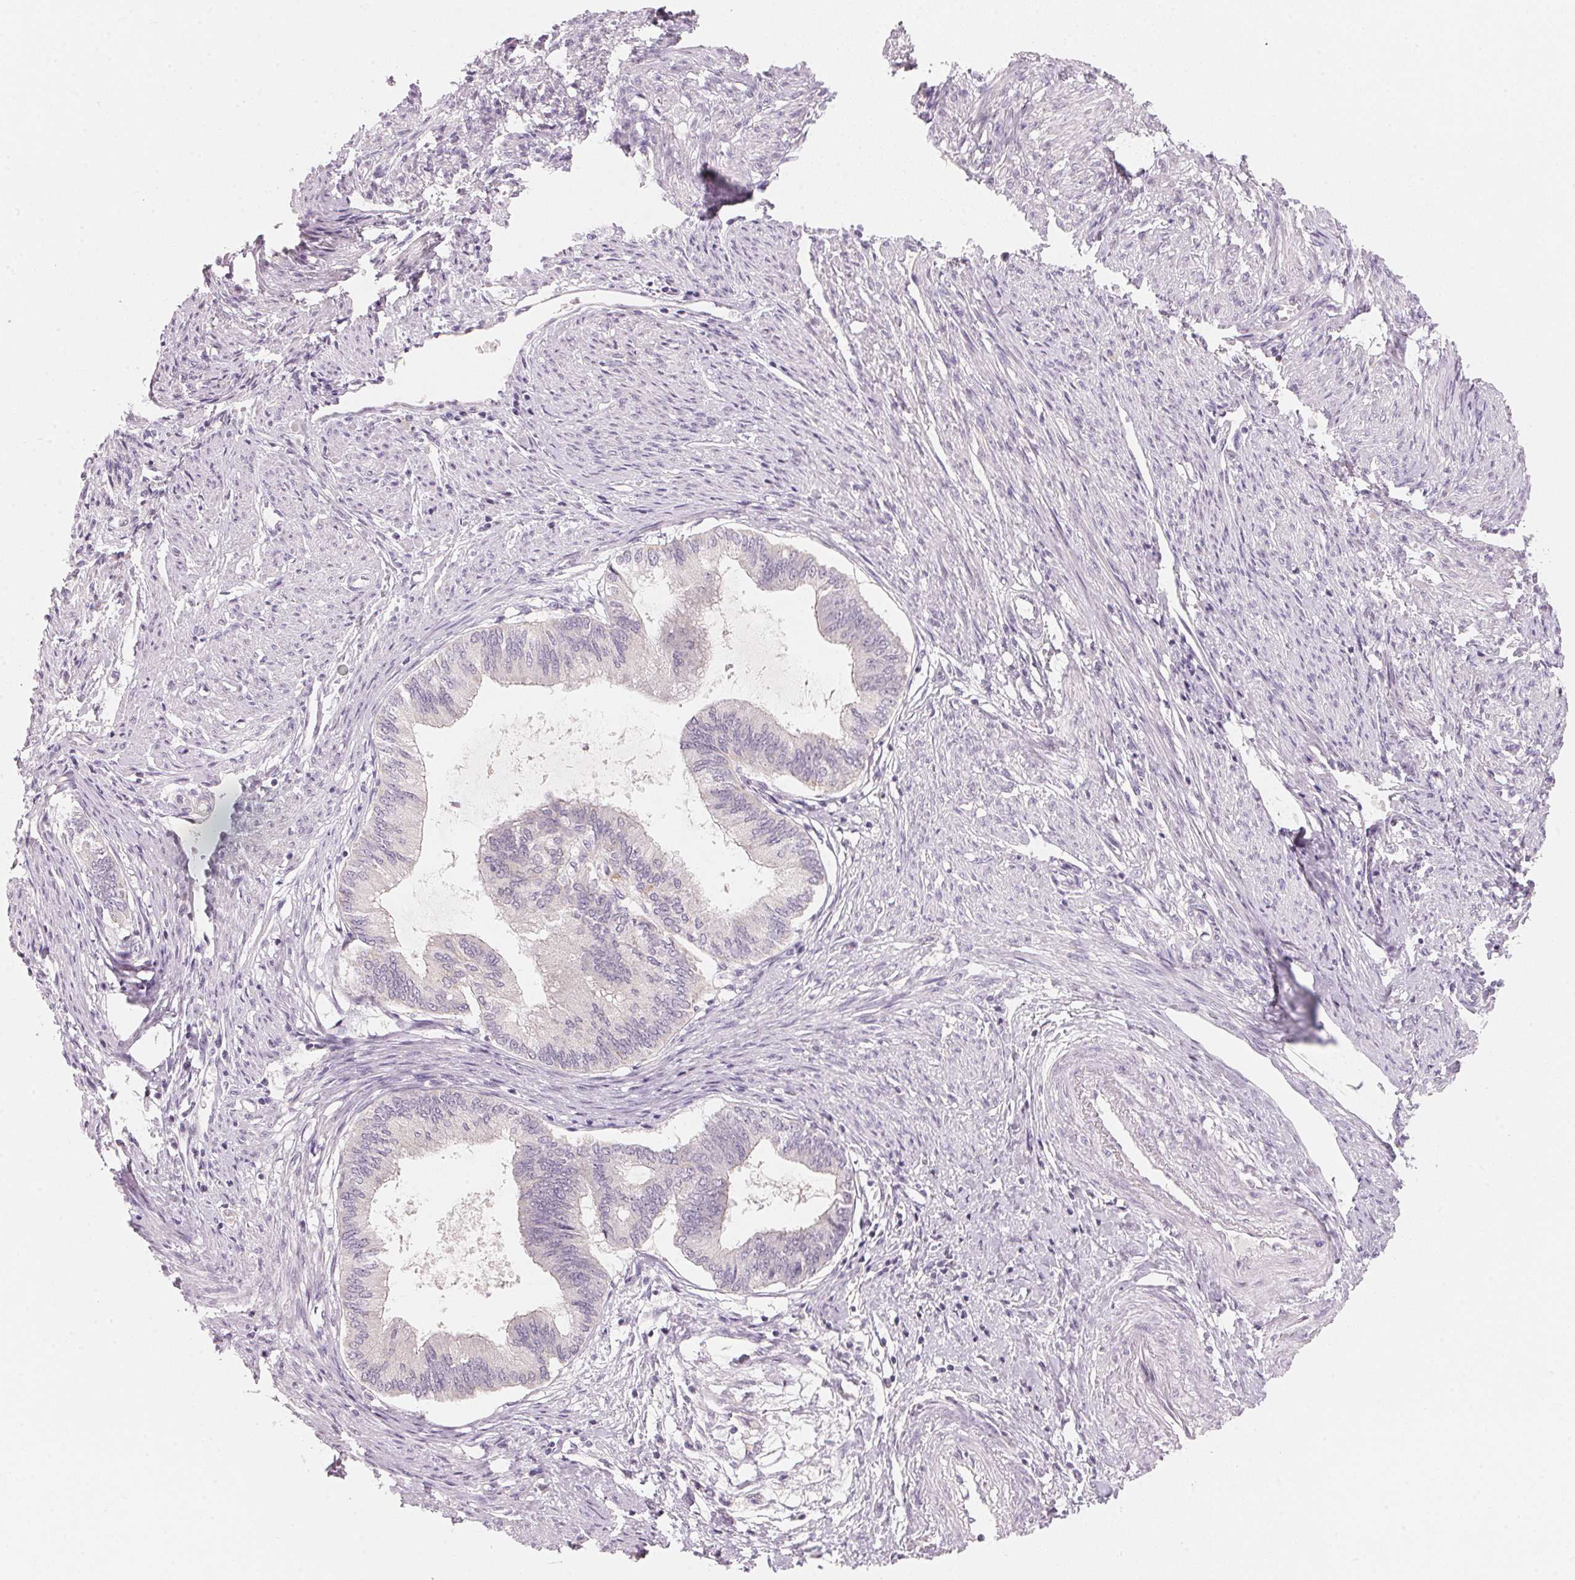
{"staining": {"intensity": "negative", "quantity": "none", "location": "none"}, "tissue": "endometrial cancer", "cell_type": "Tumor cells", "image_type": "cancer", "snomed": [{"axis": "morphology", "description": "Adenocarcinoma, NOS"}, {"axis": "topography", "description": "Endometrium"}], "caption": "DAB (3,3'-diaminobenzidine) immunohistochemical staining of human endometrial adenocarcinoma demonstrates no significant expression in tumor cells.", "gene": "ANKRD31", "patient": {"sex": "female", "age": 86}}